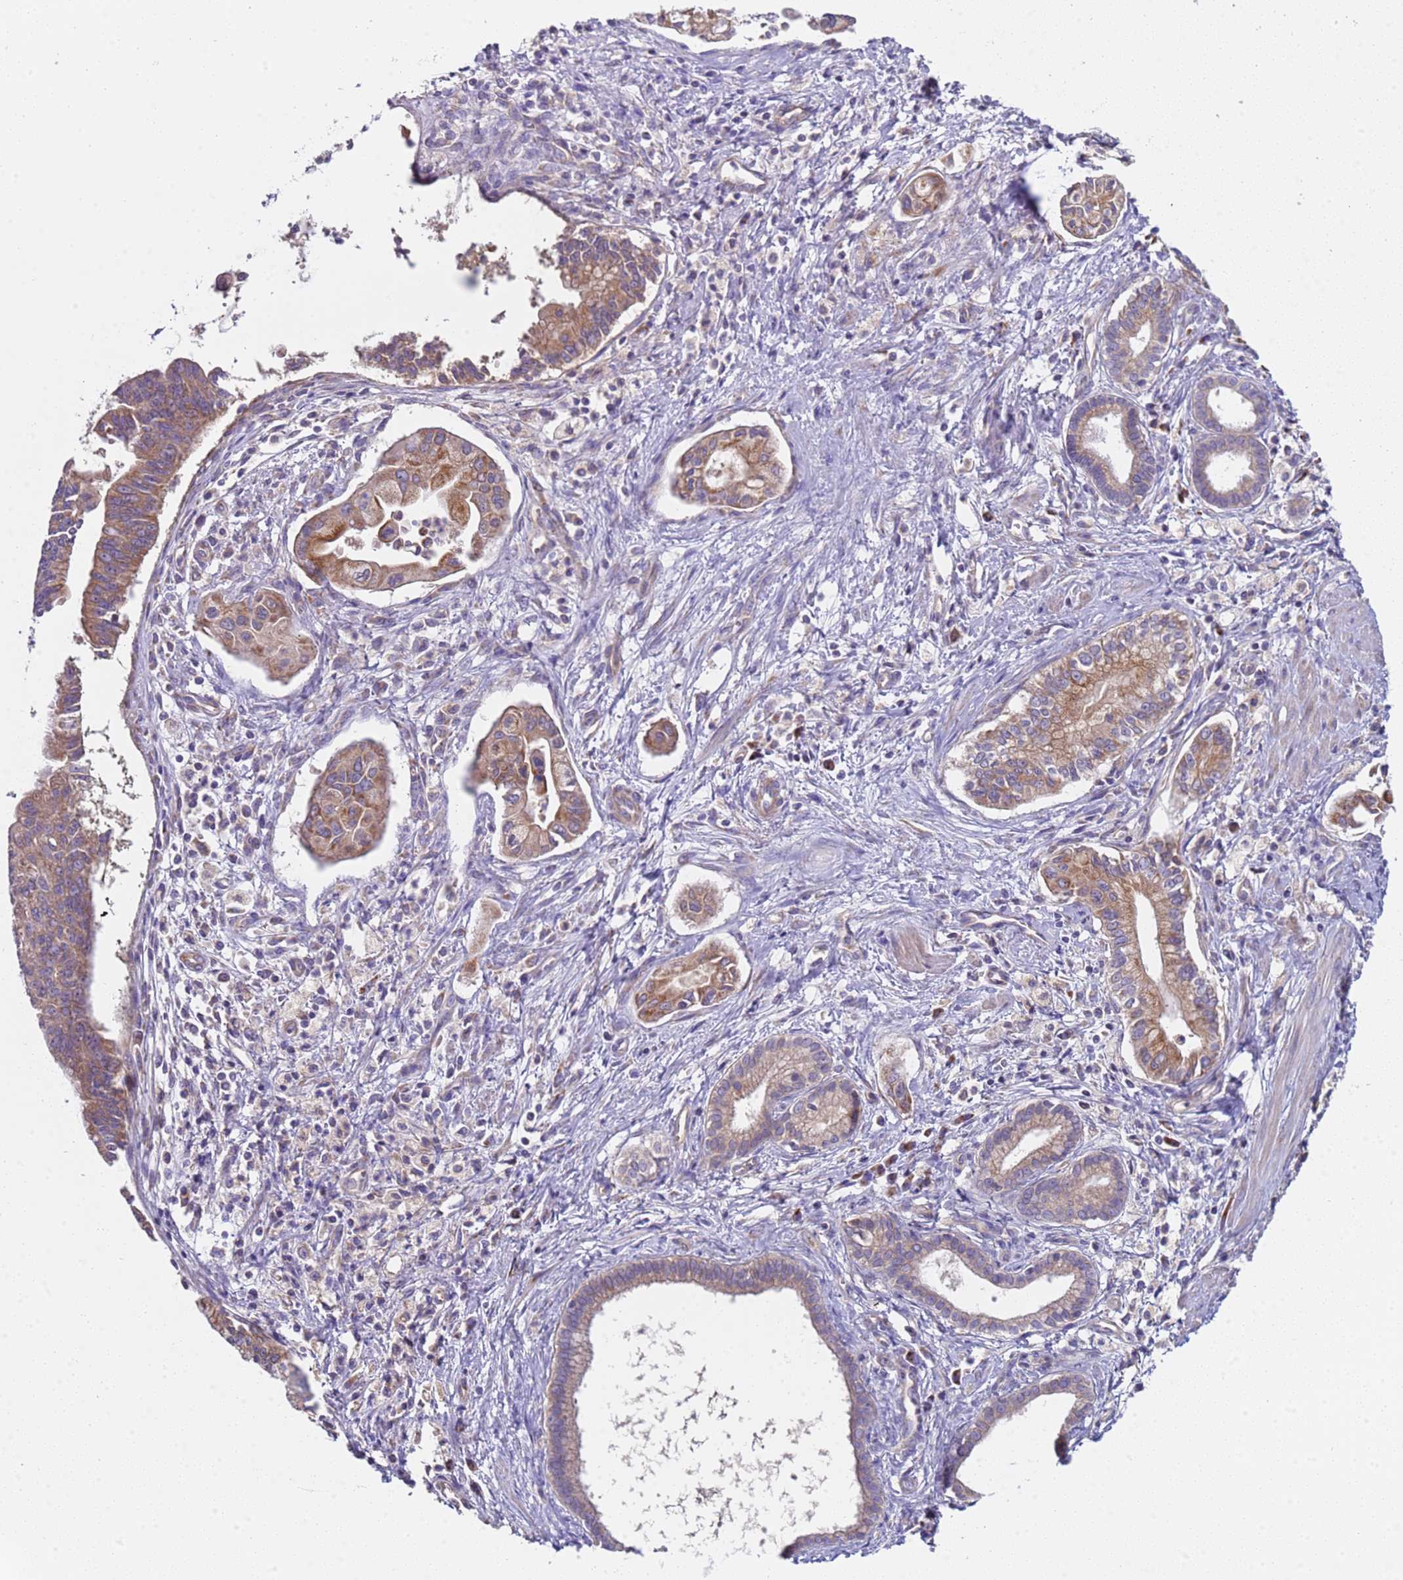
{"staining": {"intensity": "moderate", "quantity": ">75%", "location": "cytoplasmic/membranous"}, "tissue": "pancreatic cancer", "cell_type": "Tumor cells", "image_type": "cancer", "snomed": [{"axis": "morphology", "description": "Adenocarcinoma, NOS"}, {"axis": "topography", "description": "Pancreas"}], "caption": "Immunohistochemistry of pancreatic cancer exhibits medium levels of moderate cytoplasmic/membranous expression in approximately >75% of tumor cells. Immunohistochemistry stains the protein of interest in brown and the nuclei are stained blue.", "gene": "TMEM126A", "patient": {"sex": "male", "age": 78}}